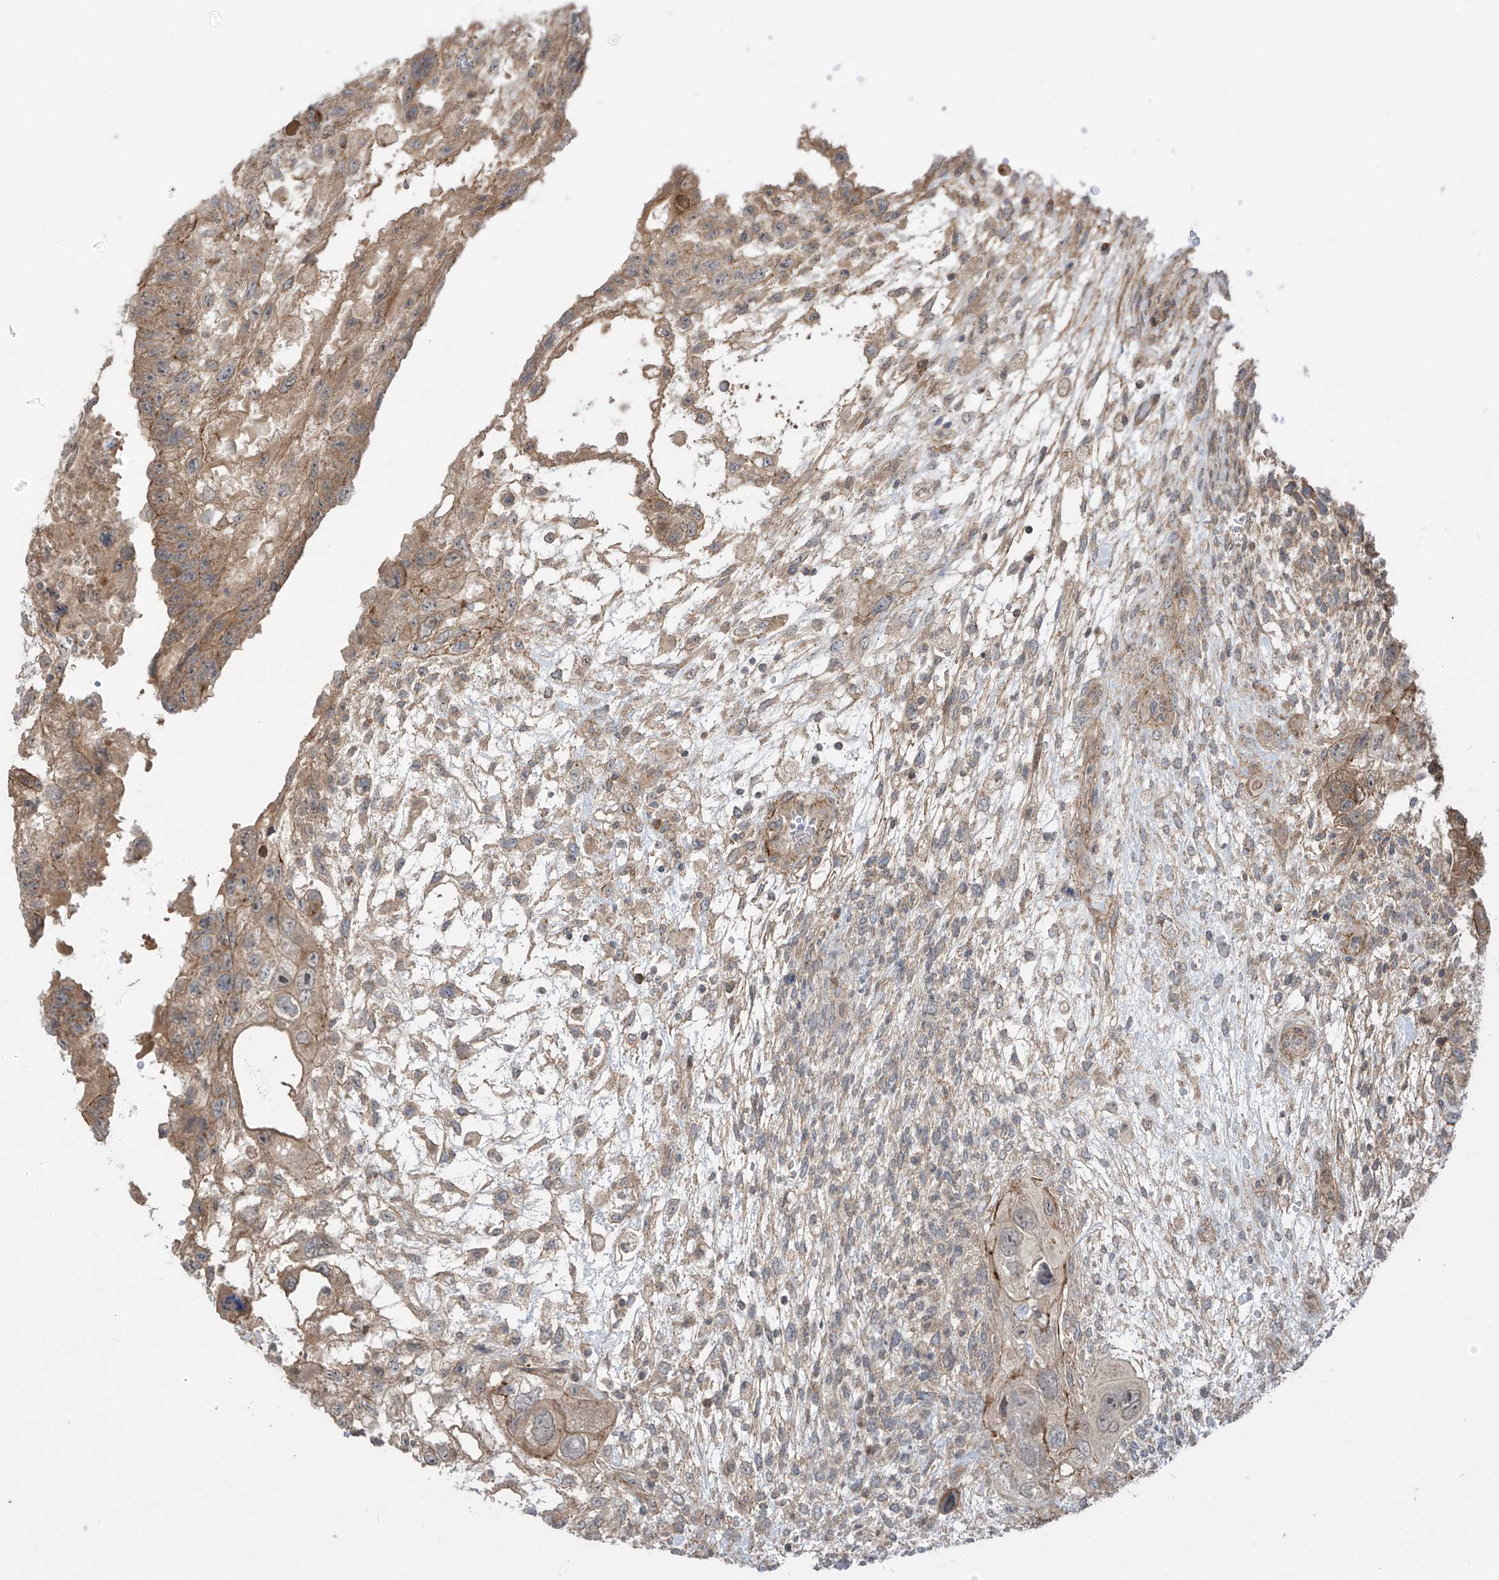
{"staining": {"intensity": "moderate", "quantity": ">75%", "location": "cytoplasmic/membranous"}, "tissue": "testis cancer", "cell_type": "Tumor cells", "image_type": "cancer", "snomed": [{"axis": "morphology", "description": "Carcinoma, Embryonal, NOS"}, {"axis": "topography", "description": "Testis"}], "caption": "This is a histology image of immunohistochemistry staining of testis embryonal carcinoma, which shows moderate positivity in the cytoplasmic/membranous of tumor cells.", "gene": "LRRC74A", "patient": {"sex": "male", "age": 36}}